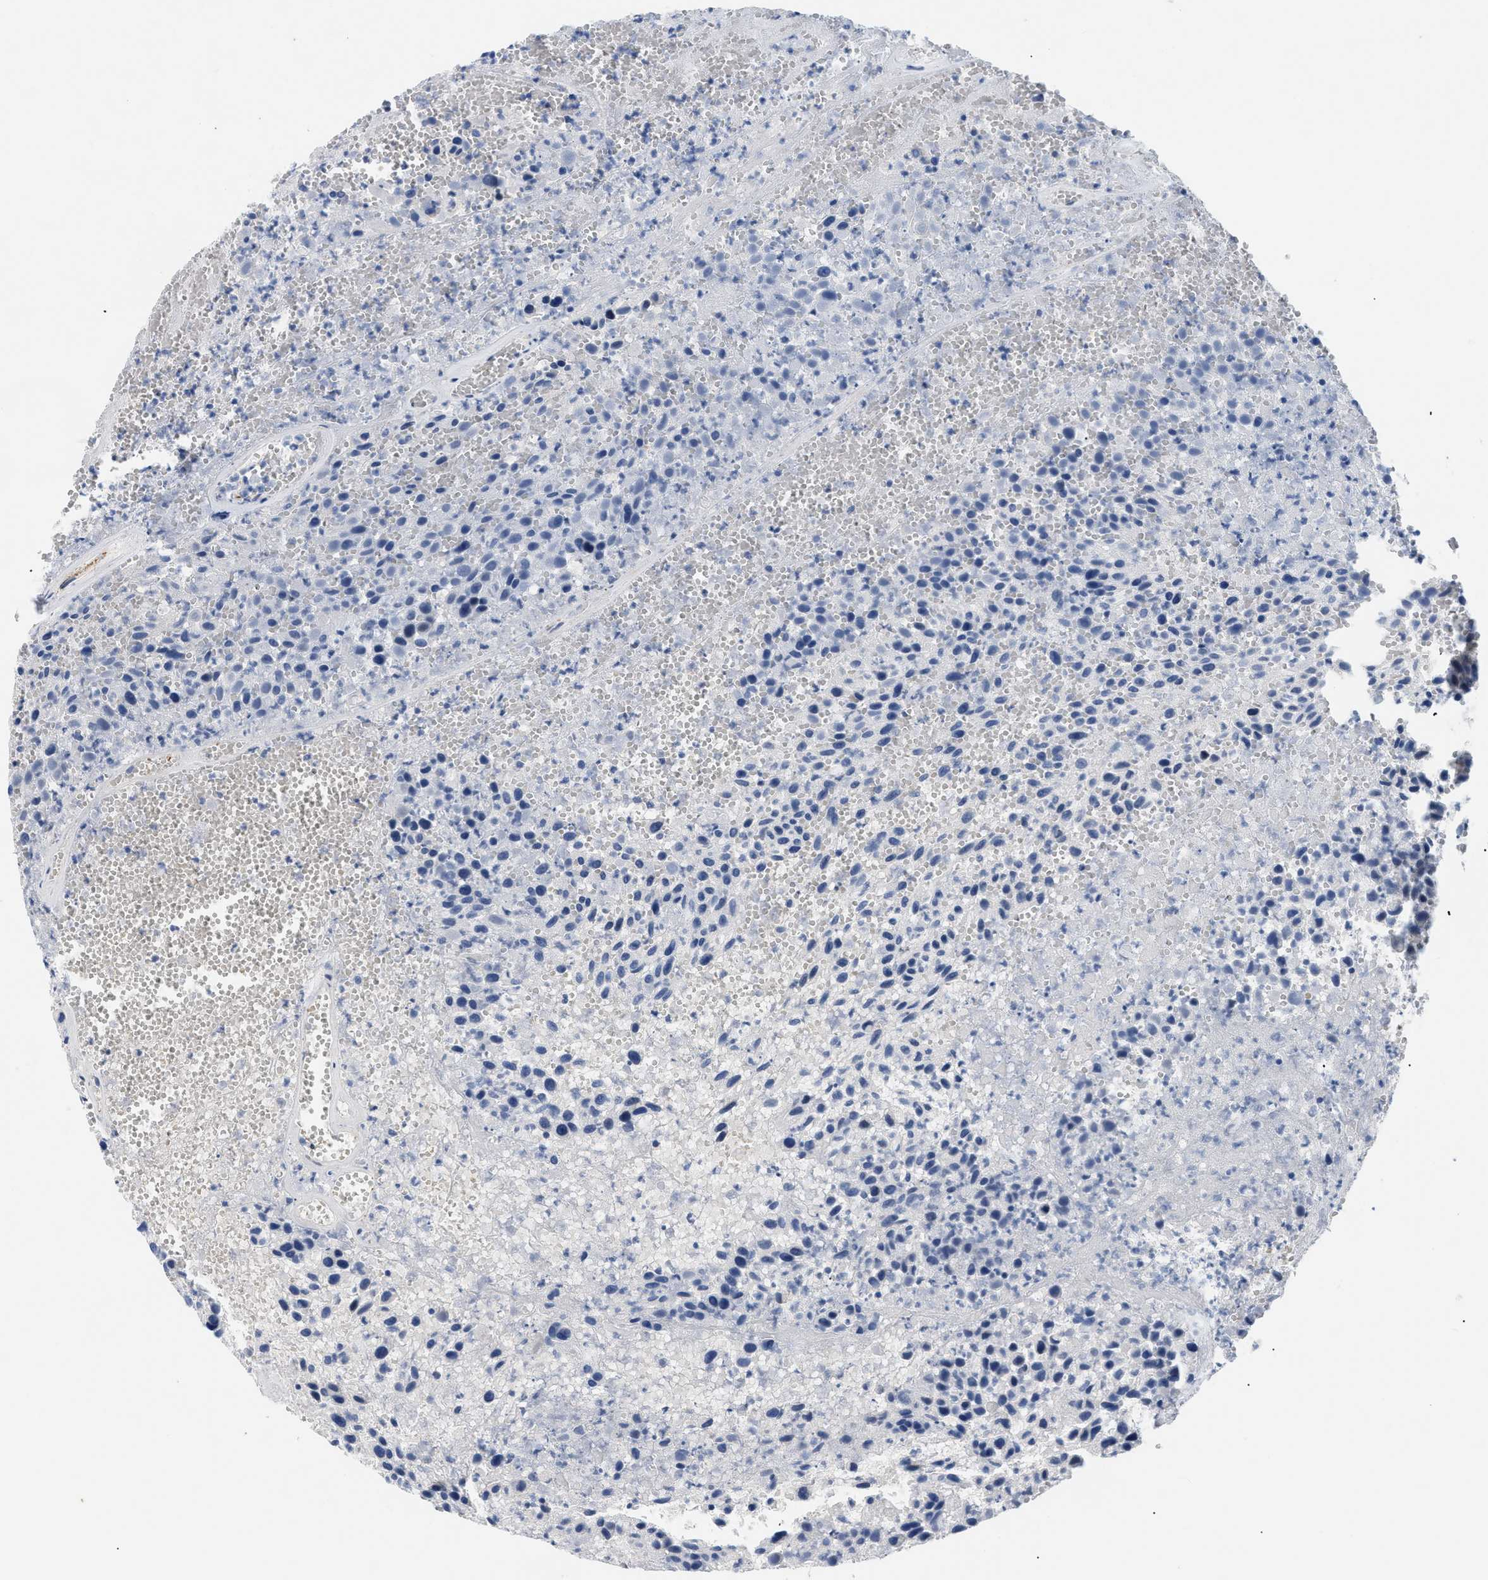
{"staining": {"intensity": "negative", "quantity": "none", "location": "none"}, "tissue": "urothelial cancer", "cell_type": "Tumor cells", "image_type": "cancer", "snomed": [{"axis": "morphology", "description": "Urothelial carcinoma, High grade"}, {"axis": "topography", "description": "Urinary bladder"}], "caption": "This is an immunohistochemistry photomicrograph of human high-grade urothelial carcinoma. There is no staining in tumor cells.", "gene": "MED1", "patient": {"sex": "male", "age": 66}}